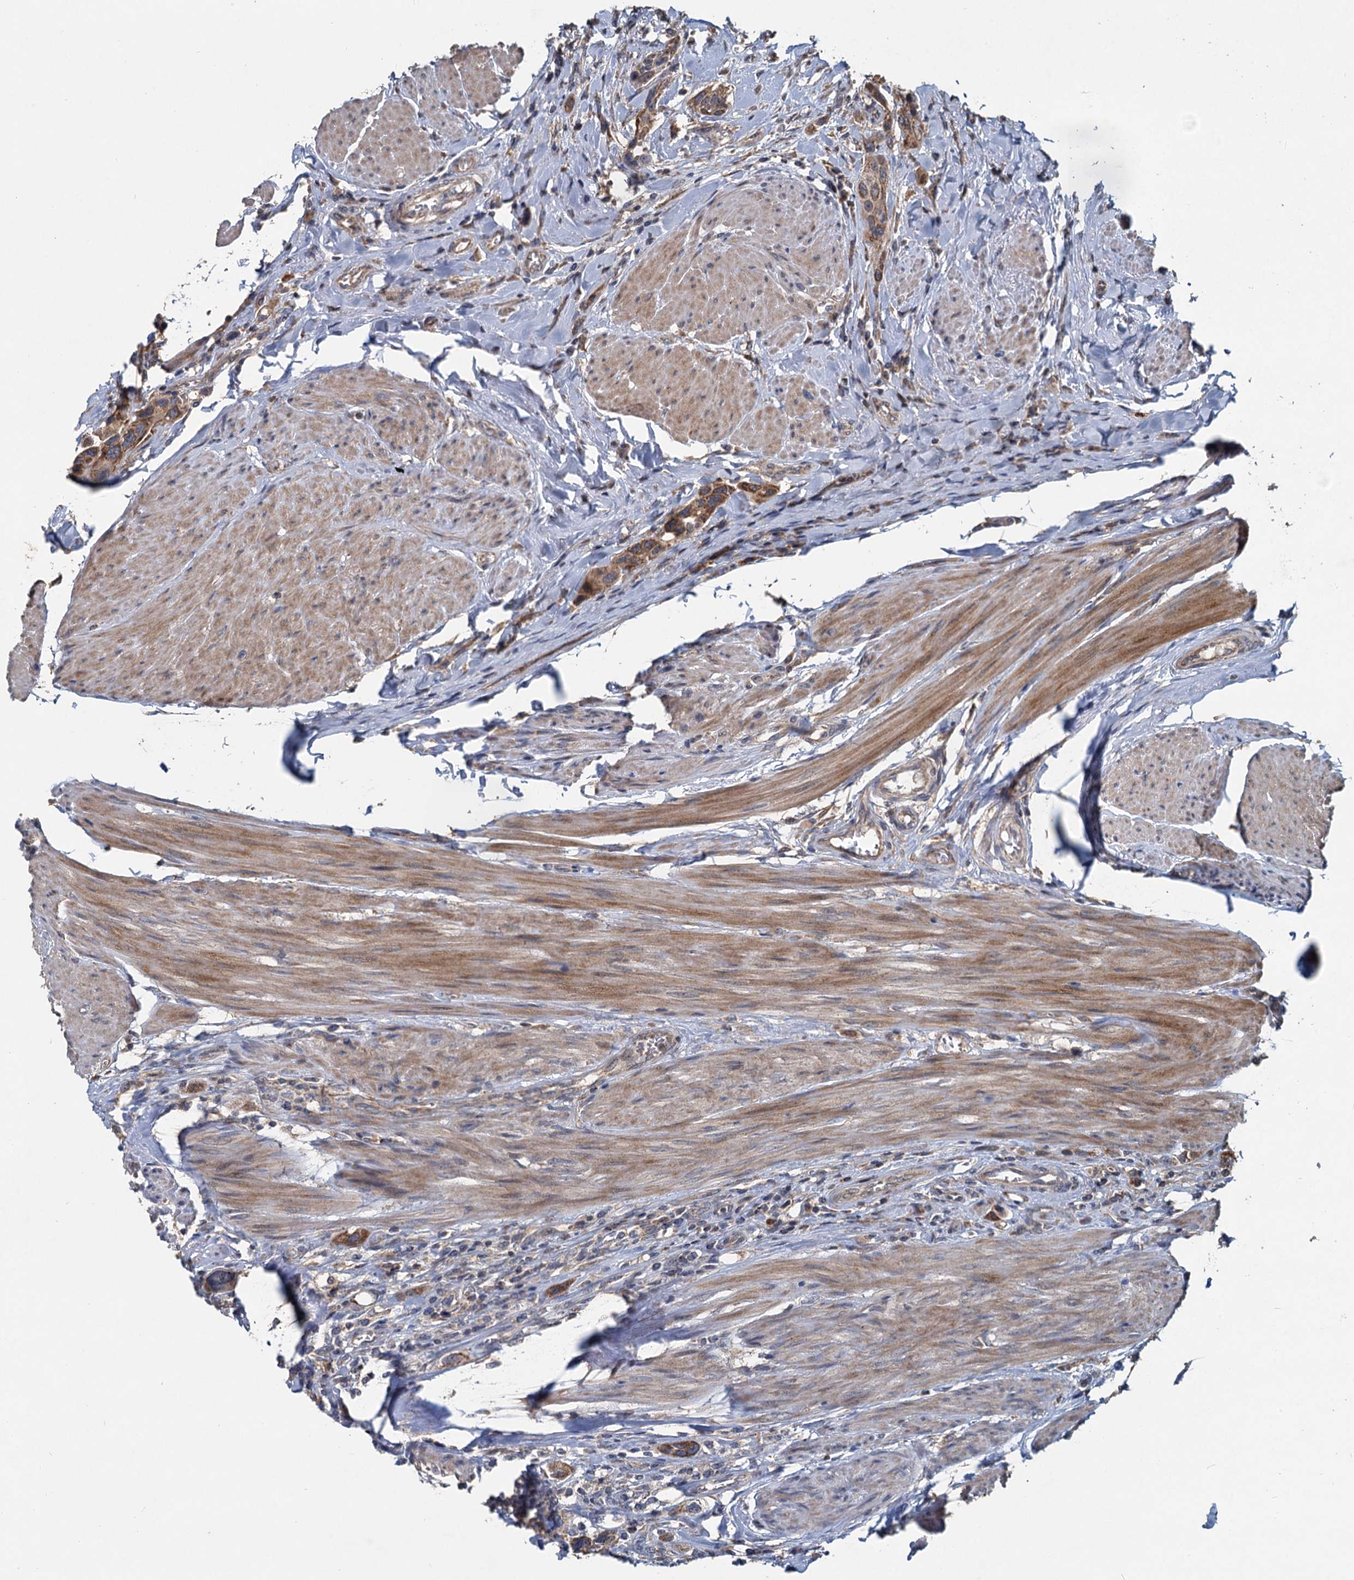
{"staining": {"intensity": "moderate", "quantity": ">75%", "location": "cytoplasmic/membranous"}, "tissue": "urothelial cancer", "cell_type": "Tumor cells", "image_type": "cancer", "snomed": [{"axis": "morphology", "description": "Urothelial carcinoma, High grade"}, {"axis": "topography", "description": "Urinary bladder"}], "caption": "DAB immunohistochemical staining of human urothelial carcinoma (high-grade) reveals moderate cytoplasmic/membranous protein positivity in about >75% of tumor cells. (DAB (3,3'-diaminobenzidine) IHC, brown staining for protein, blue staining for nuclei).", "gene": "OTUB1", "patient": {"sex": "male", "age": 50}}